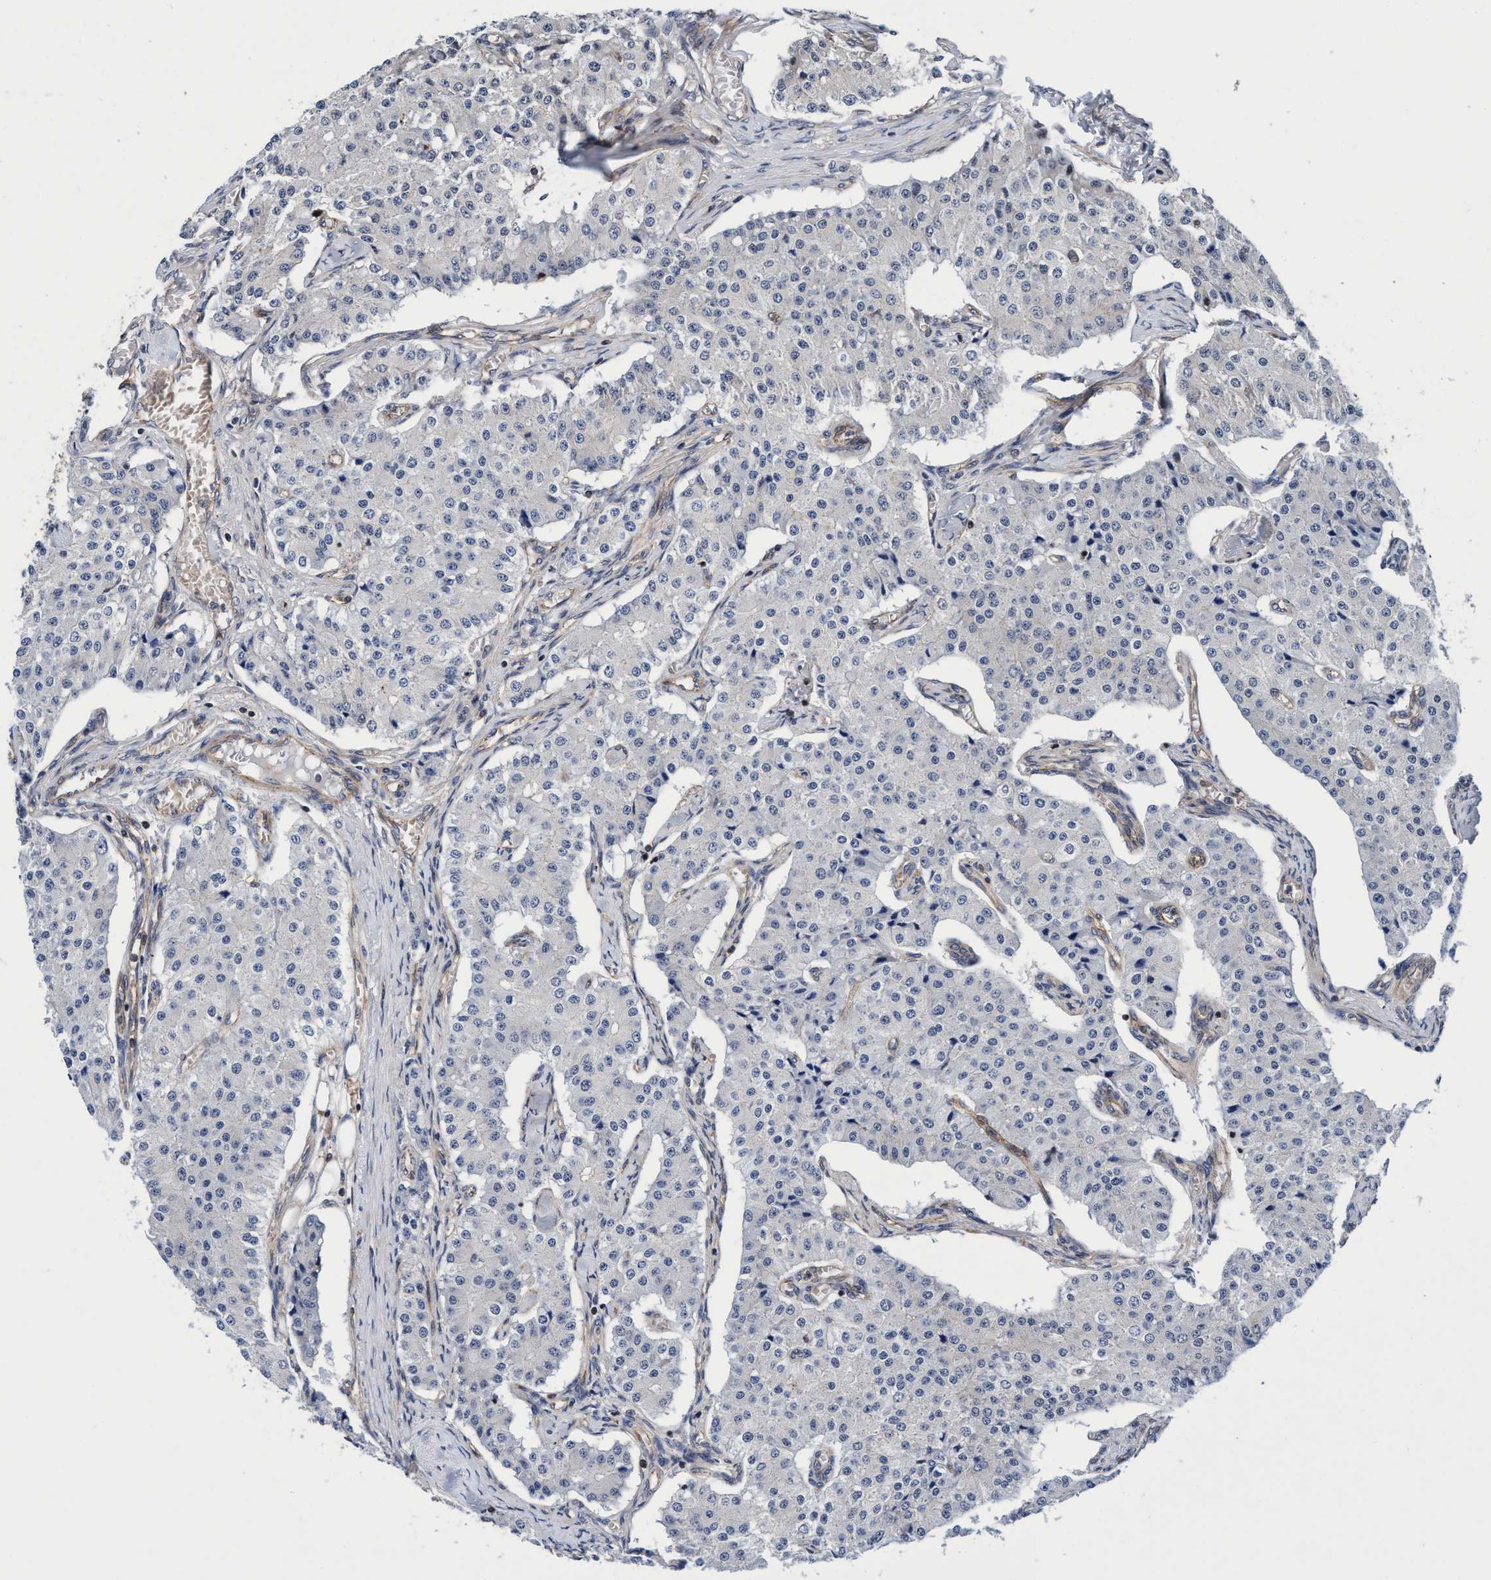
{"staining": {"intensity": "negative", "quantity": "none", "location": "none"}, "tissue": "carcinoid", "cell_type": "Tumor cells", "image_type": "cancer", "snomed": [{"axis": "morphology", "description": "Carcinoid, malignant, NOS"}, {"axis": "topography", "description": "Colon"}], "caption": "IHC of human carcinoid demonstrates no positivity in tumor cells.", "gene": "MCM3AP", "patient": {"sex": "female", "age": 52}}